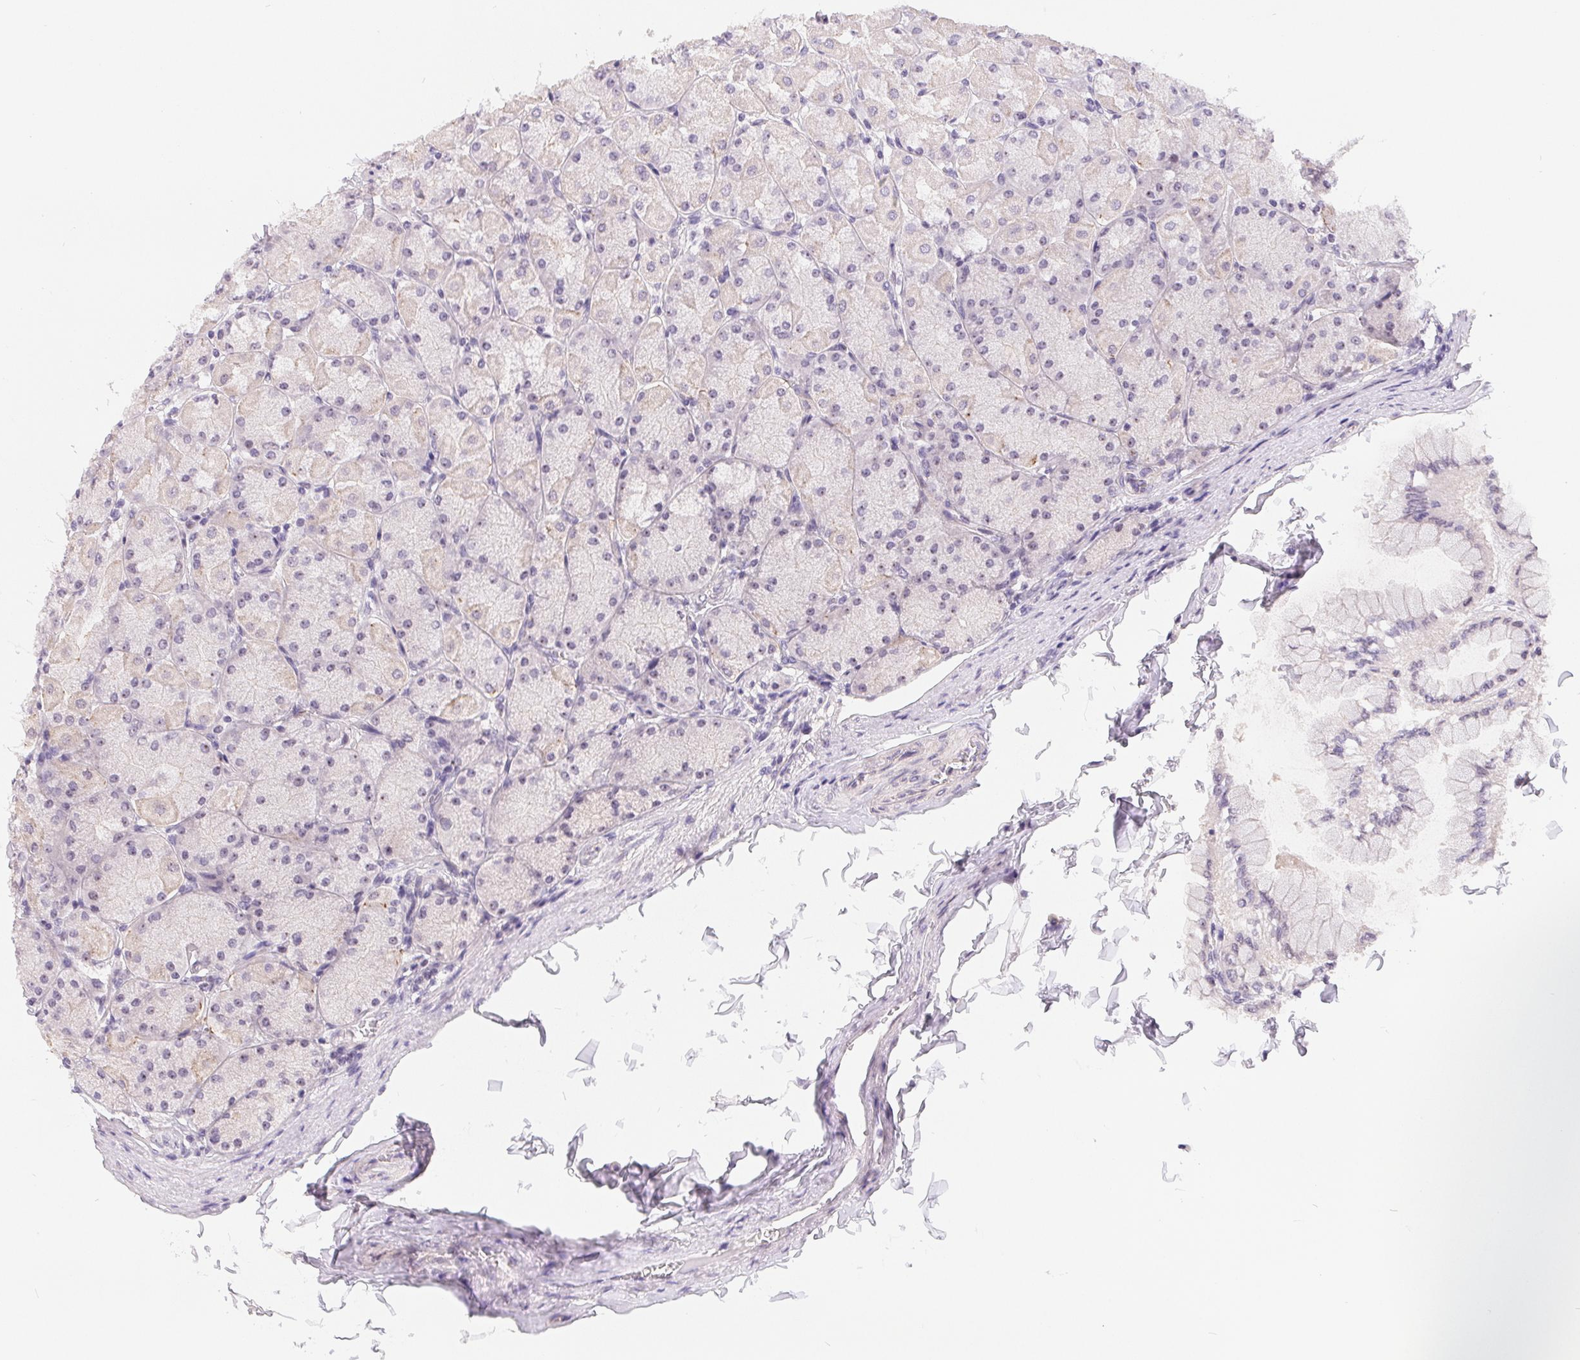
{"staining": {"intensity": "weak", "quantity": "<25%", "location": "nuclear"}, "tissue": "stomach", "cell_type": "Glandular cells", "image_type": "normal", "snomed": [{"axis": "morphology", "description": "Normal tissue, NOS"}, {"axis": "topography", "description": "Stomach, upper"}], "caption": "Immunohistochemistry (IHC) micrograph of benign stomach: human stomach stained with DAB (3,3'-diaminobenzidine) shows no significant protein positivity in glandular cells. (Stains: DAB (3,3'-diaminobenzidine) immunohistochemistry with hematoxylin counter stain, Microscopy: brightfield microscopy at high magnification).", "gene": "LCA5L", "patient": {"sex": "female", "age": 56}}